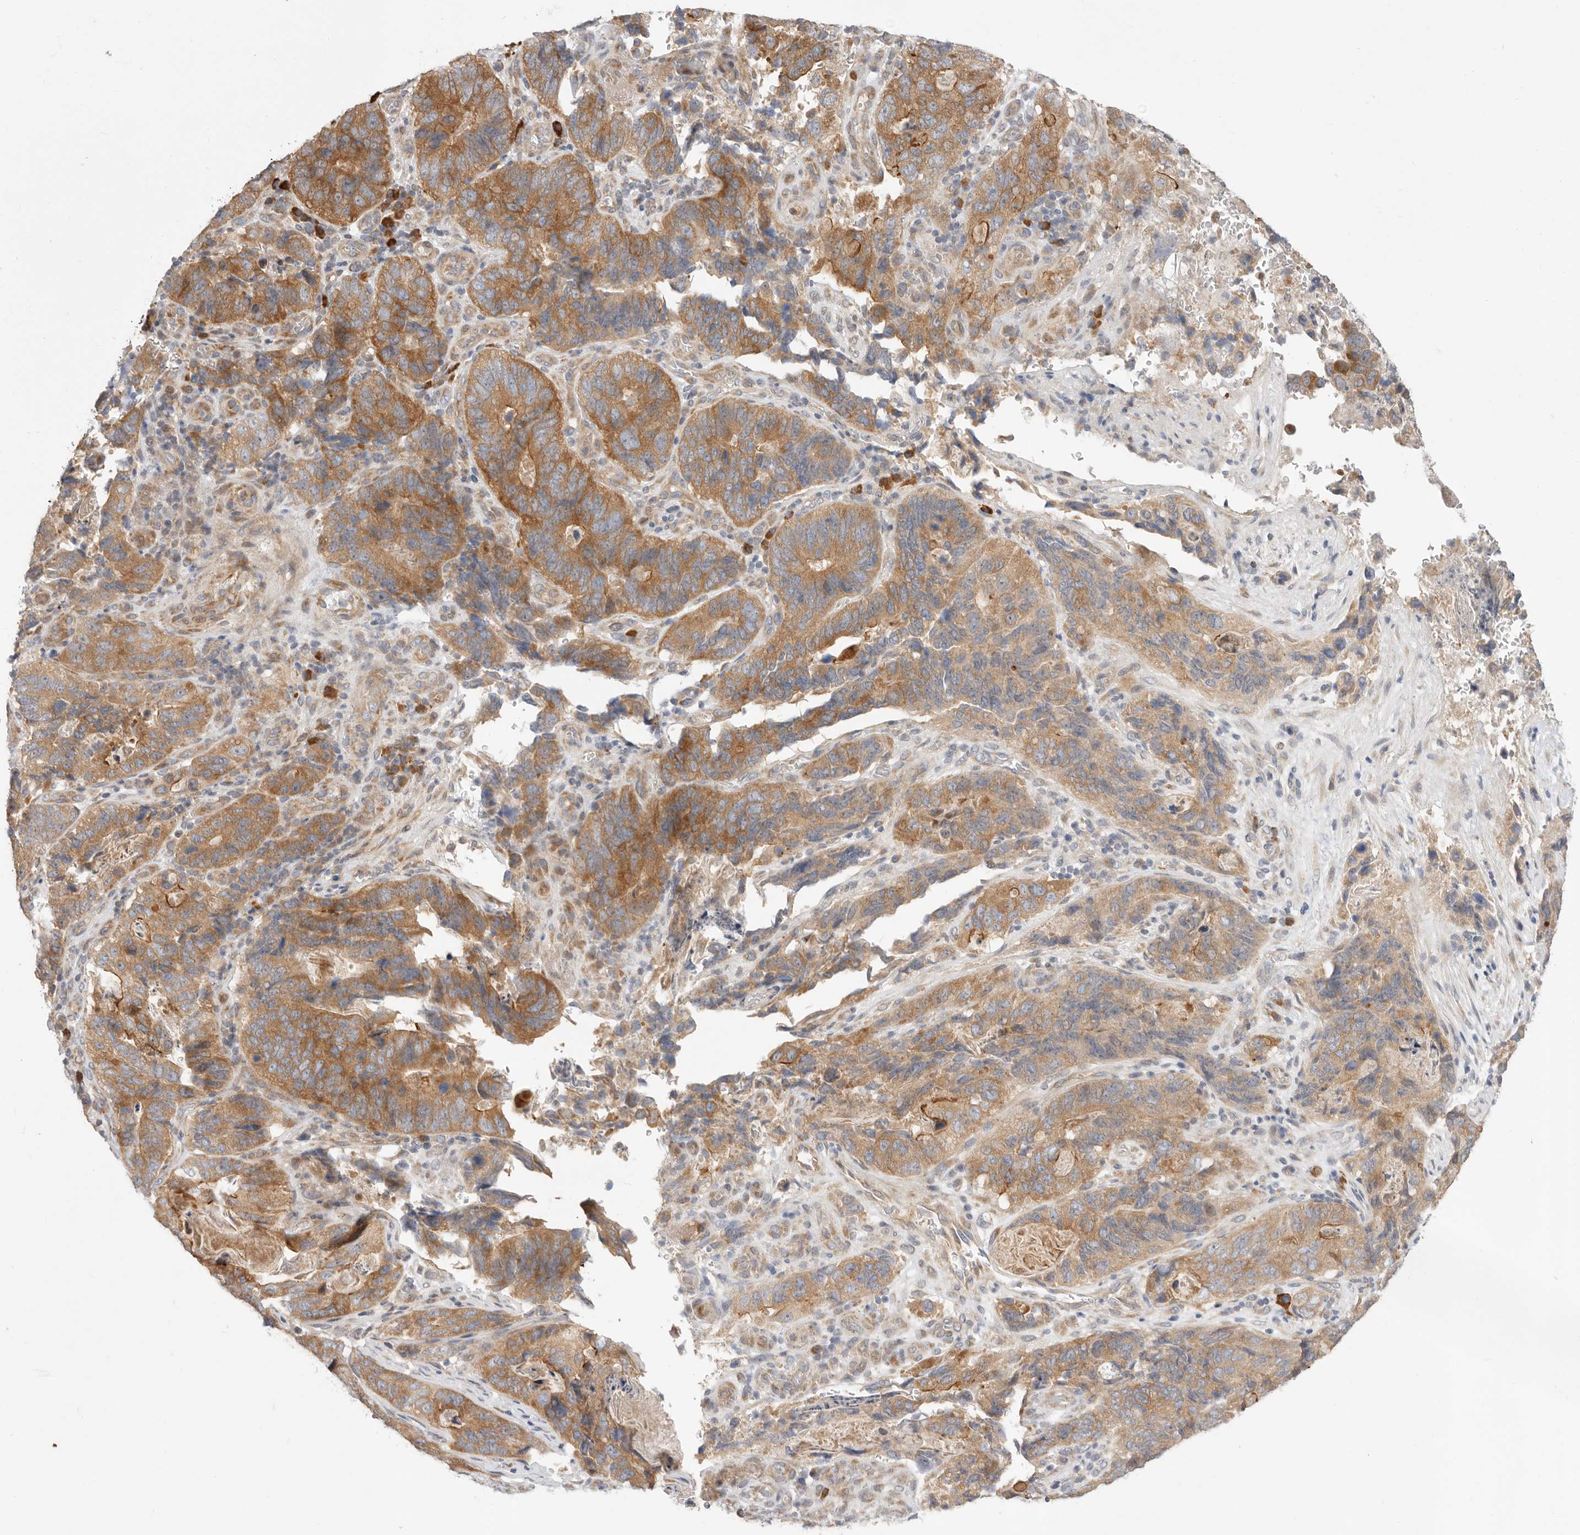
{"staining": {"intensity": "moderate", "quantity": ">75%", "location": "cytoplasmic/membranous"}, "tissue": "stomach cancer", "cell_type": "Tumor cells", "image_type": "cancer", "snomed": [{"axis": "morphology", "description": "Normal tissue, NOS"}, {"axis": "morphology", "description": "Adenocarcinoma, NOS"}, {"axis": "topography", "description": "Stomach"}], "caption": "Stomach cancer (adenocarcinoma) stained for a protein (brown) exhibits moderate cytoplasmic/membranous positive staining in approximately >75% of tumor cells.", "gene": "USH1C", "patient": {"sex": "female", "age": 89}}